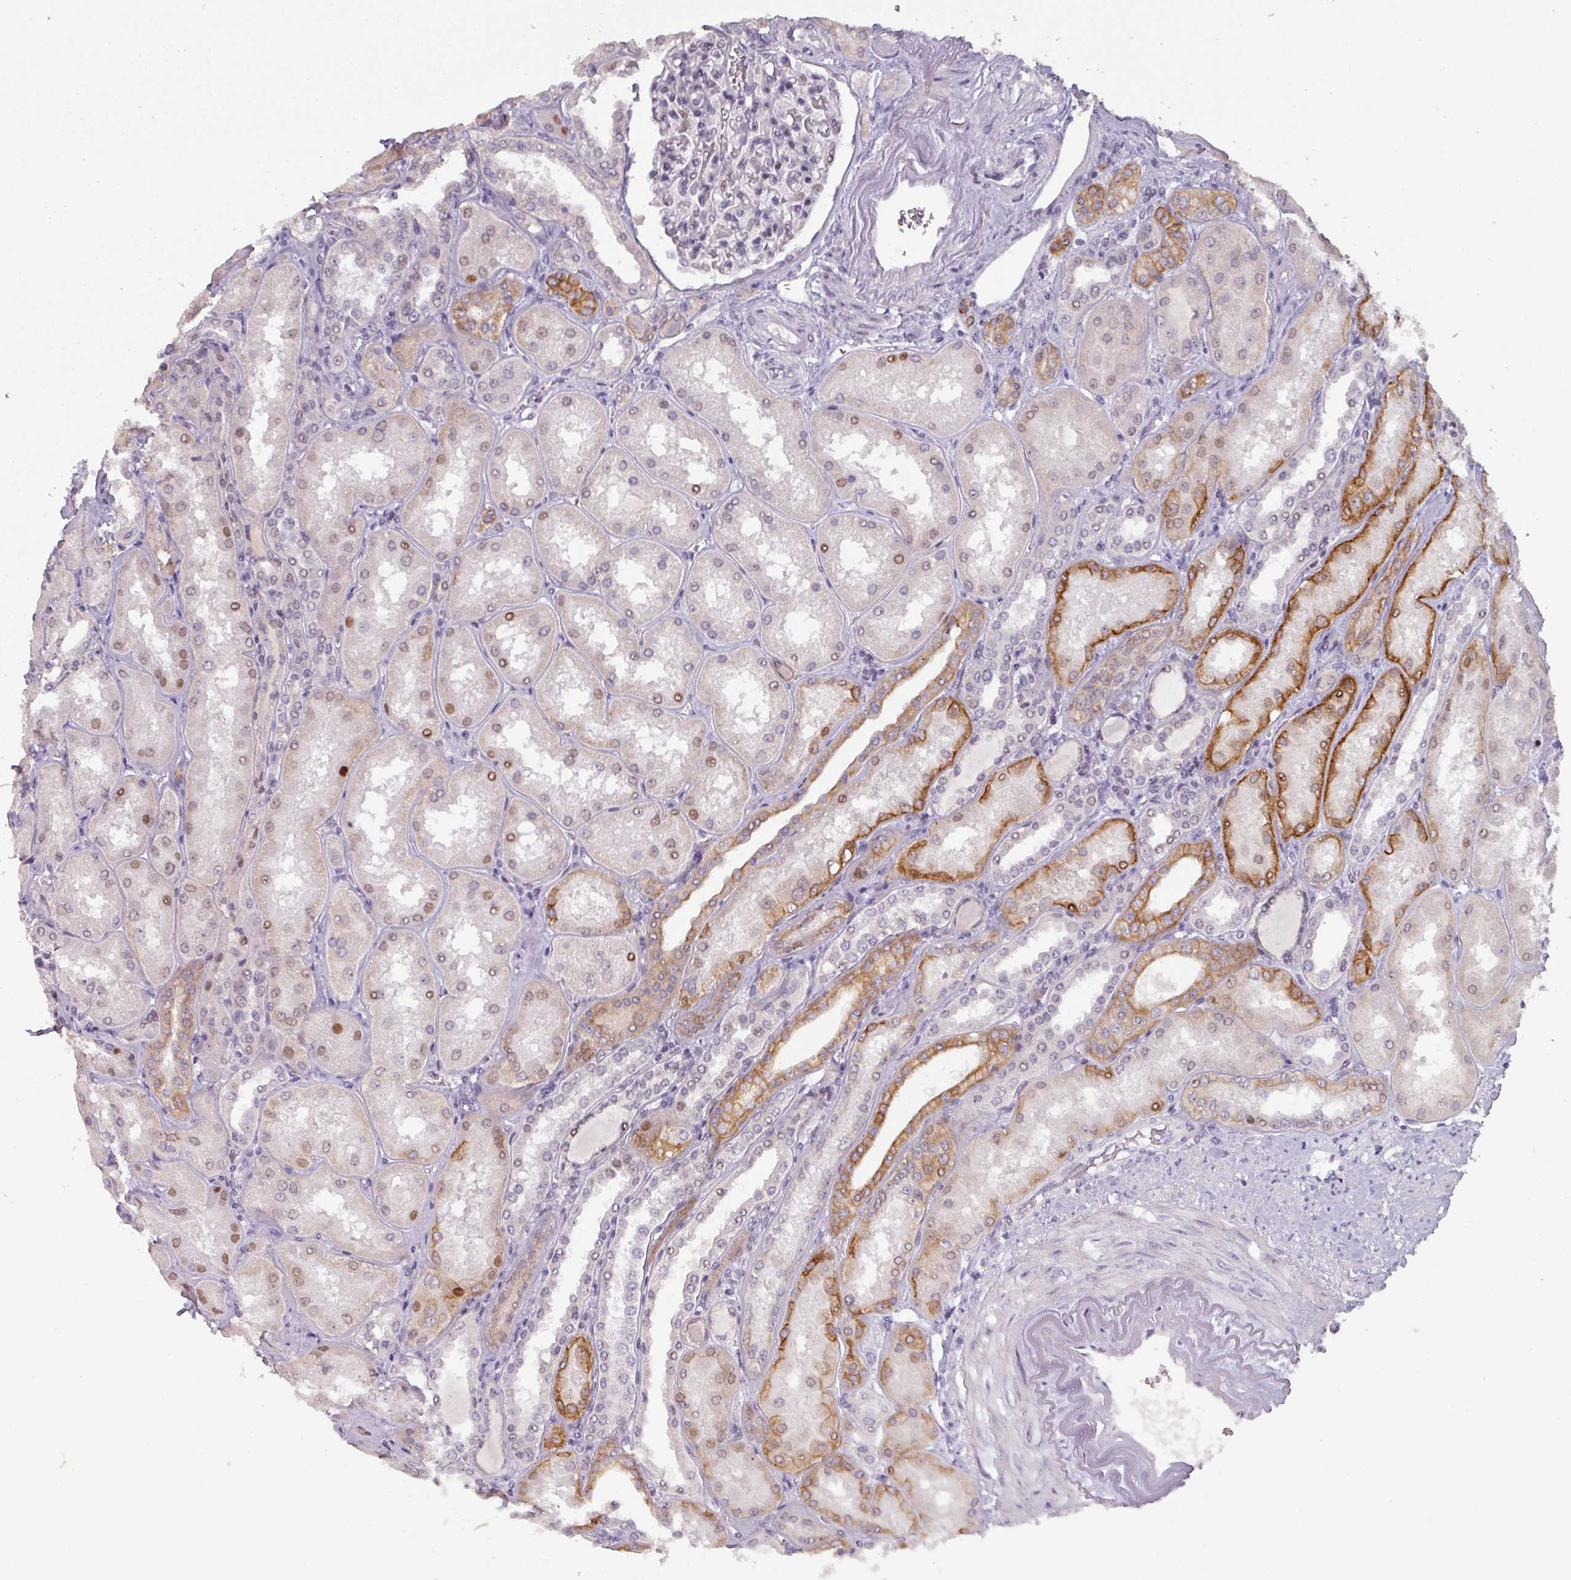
{"staining": {"intensity": "negative", "quantity": "none", "location": "none"}, "tissue": "kidney", "cell_type": "Cells in glomeruli", "image_type": "normal", "snomed": [{"axis": "morphology", "description": "Normal tissue, NOS"}, {"axis": "topography", "description": "Kidney"}], "caption": "Immunohistochemical staining of normal human kidney demonstrates no significant expression in cells in glomeruli.", "gene": "GTF2H3", "patient": {"sex": "male", "age": 61}}